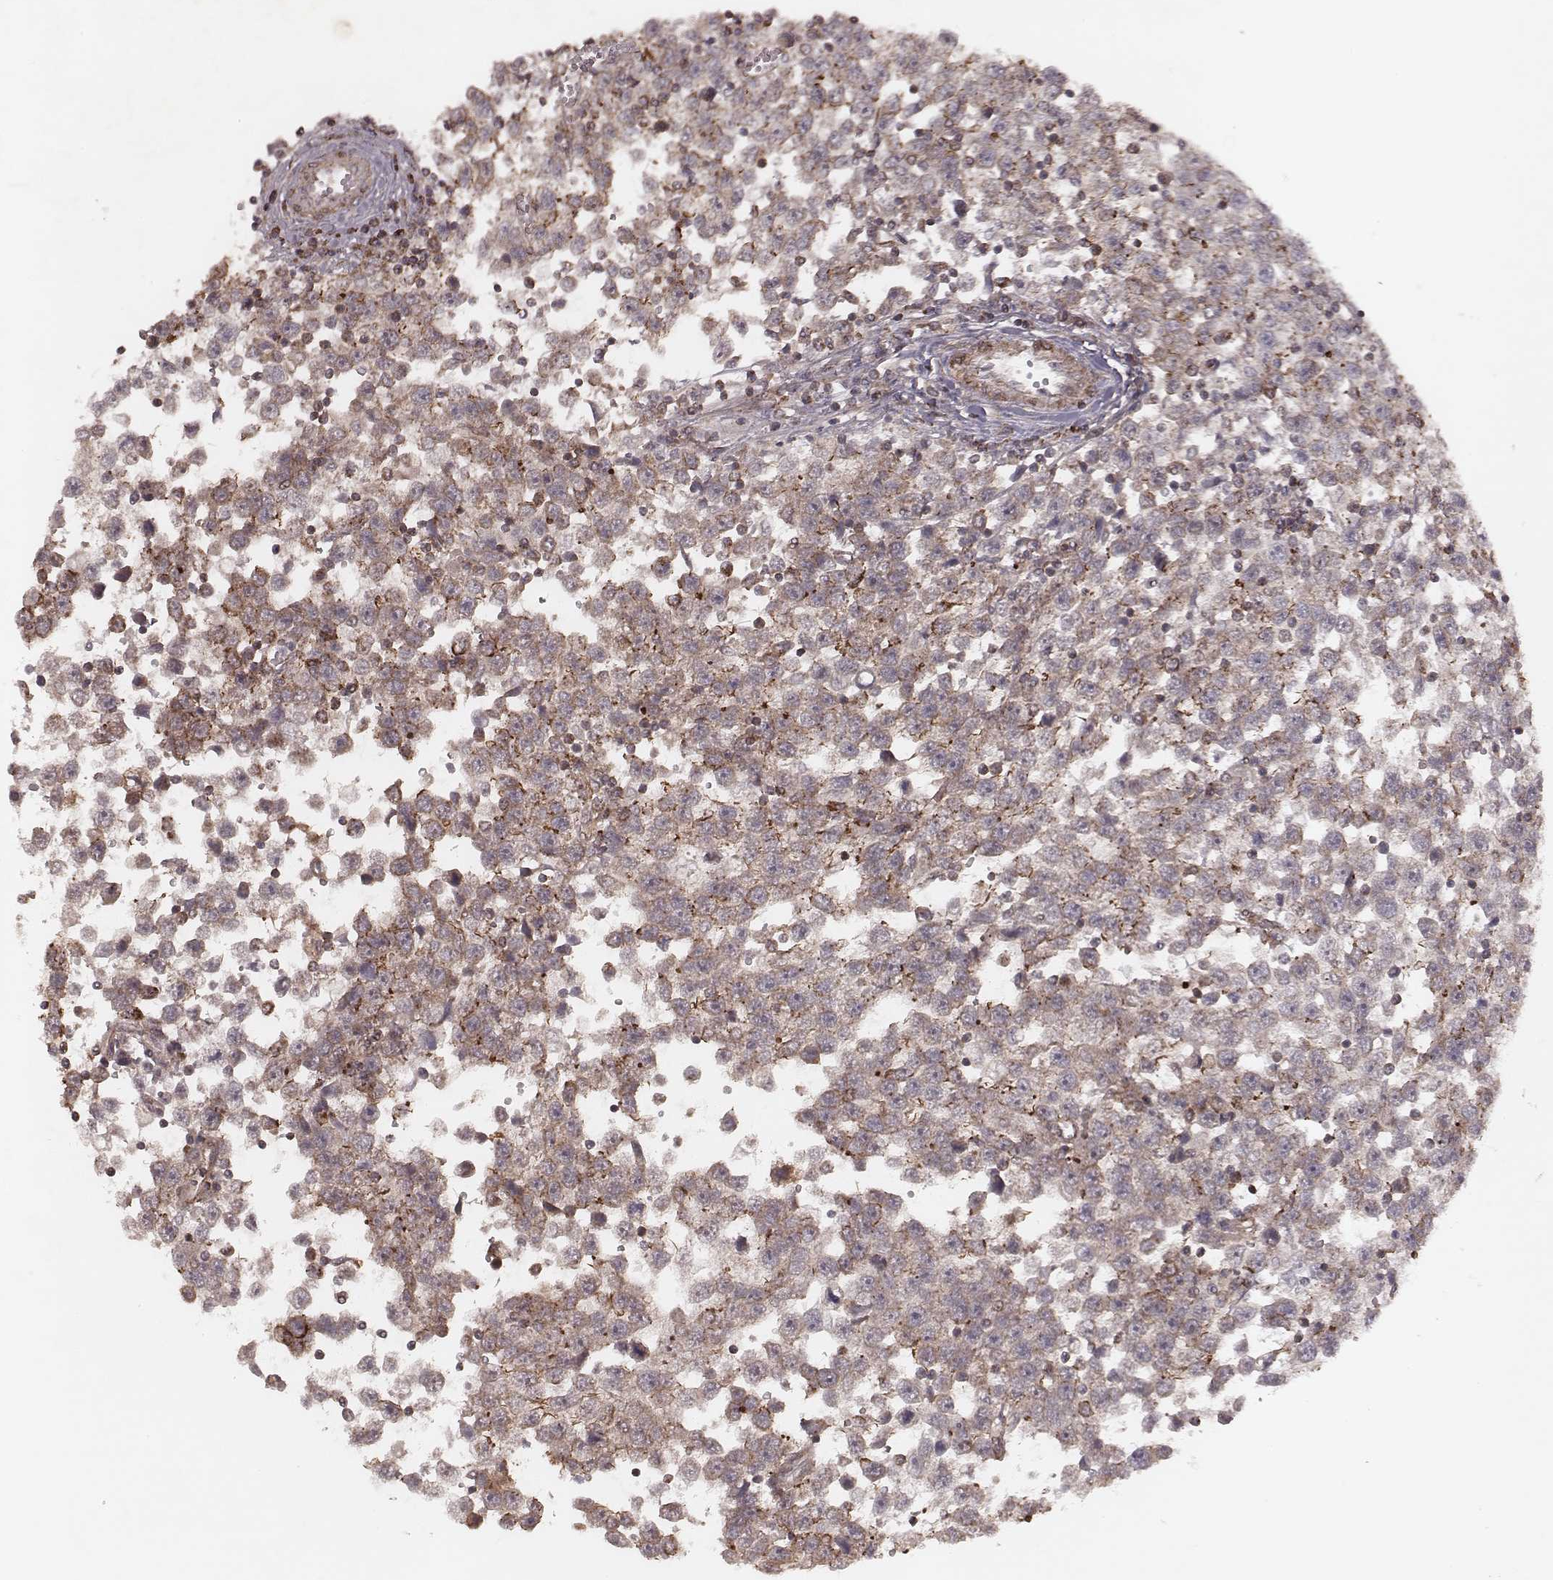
{"staining": {"intensity": "weak", "quantity": "25%-75%", "location": "cytoplasmic/membranous"}, "tissue": "testis cancer", "cell_type": "Tumor cells", "image_type": "cancer", "snomed": [{"axis": "morphology", "description": "Seminoma, NOS"}, {"axis": "topography", "description": "Testis"}], "caption": "IHC micrograph of human testis seminoma stained for a protein (brown), which shows low levels of weak cytoplasmic/membranous expression in about 25%-75% of tumor cells.", "gene": "NDUFA7", "patient": {"sex": "male", "age": 34}}